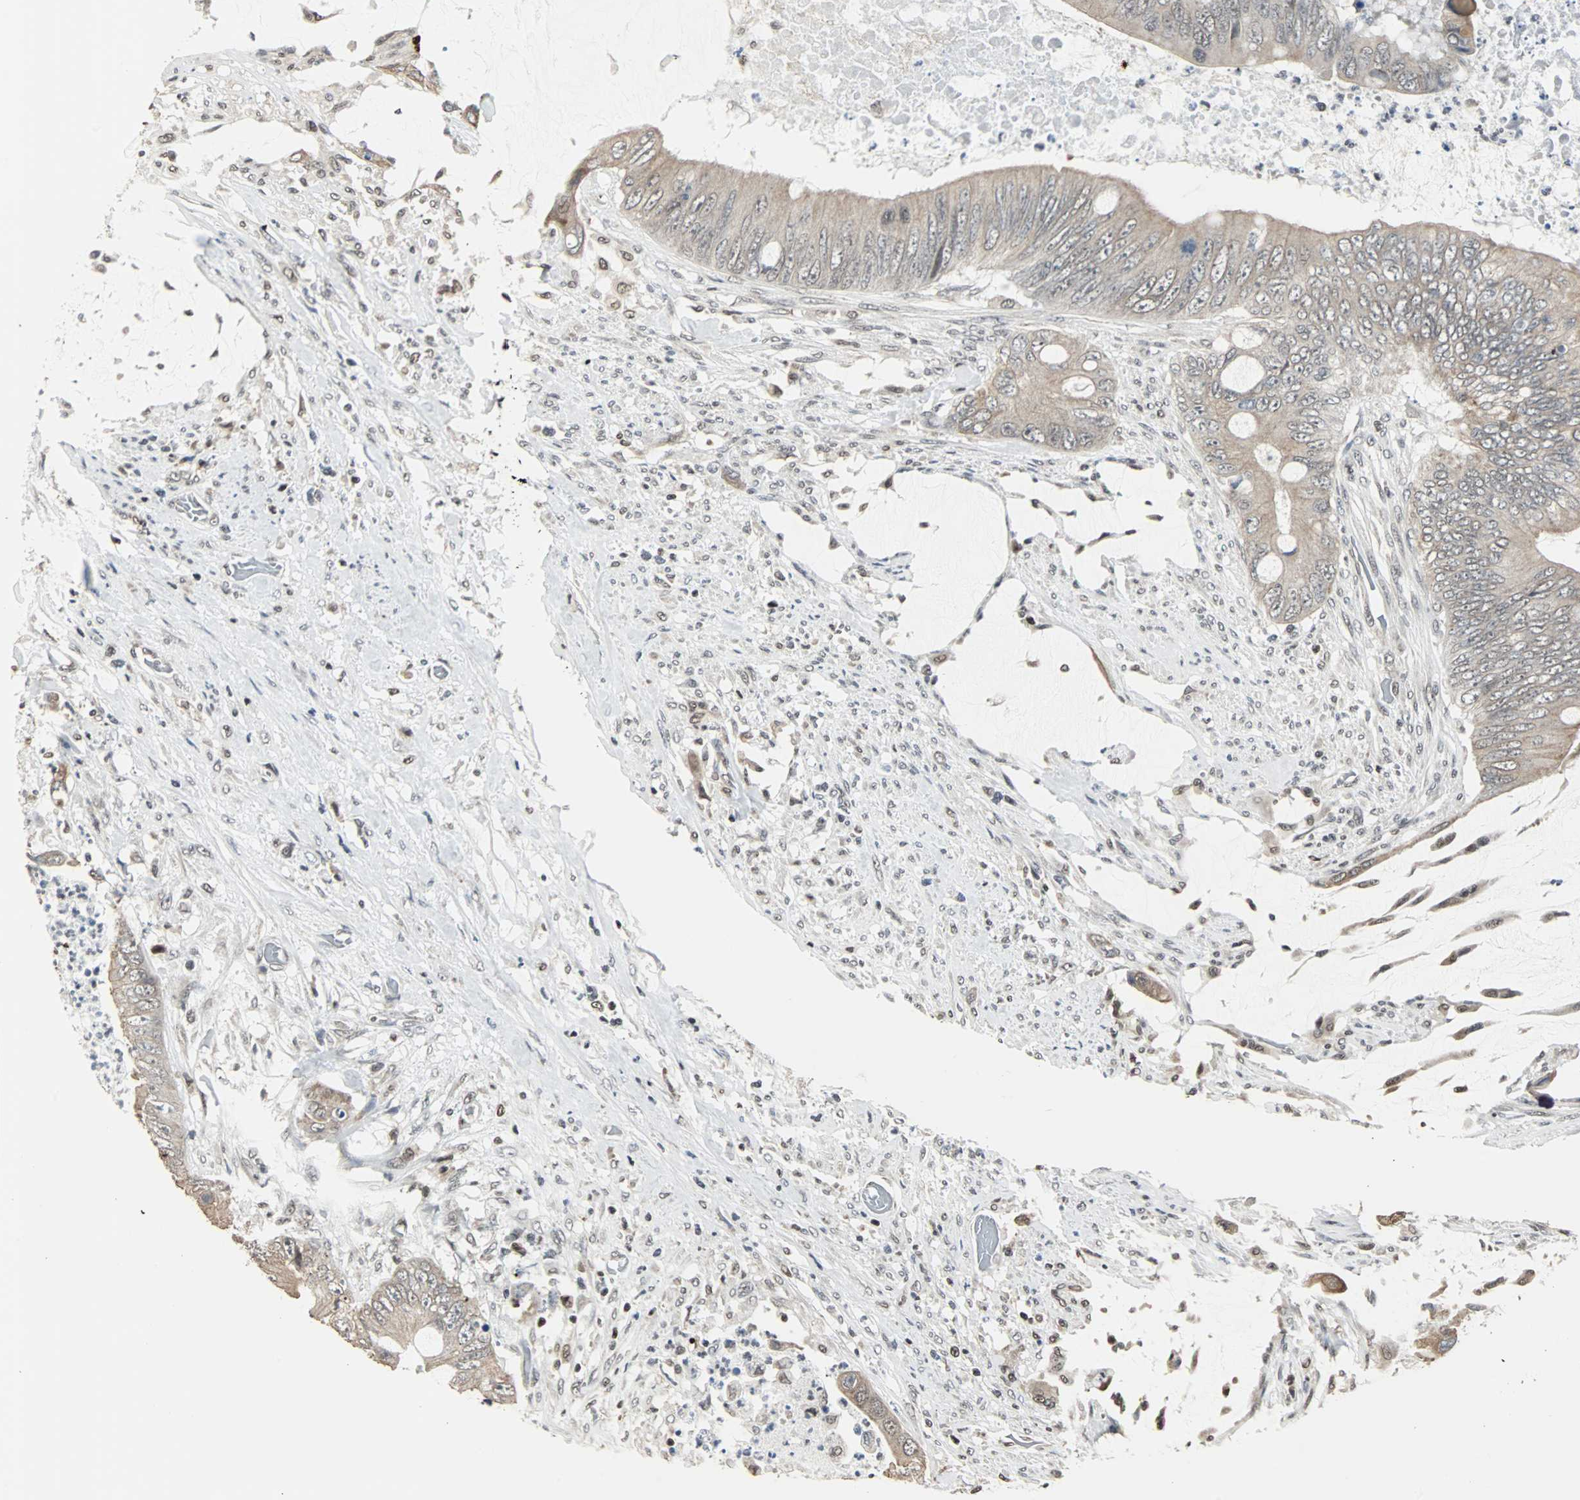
{"staining": {"intensity": "weak", "quantity": "25%-75%", "location": "cytoplasmic/membranous"}, "tissue": "colorectal cancer", "cell_type": "Tumor cells", "image_type": "cancer", "snomed": [{"axis": "morphology", "description": "Adenocarcinoma, NOS"}, {"axis": "topography", "description": "Rectum"}], "caption": "A brown stain highlights weak cytoplasmic/membranous staining of a protein in colorectal cancer (adenocarcinoma) tumor cells.", "gene": "TERF2IP", "patient": {"sex": "female", "age": 77}}